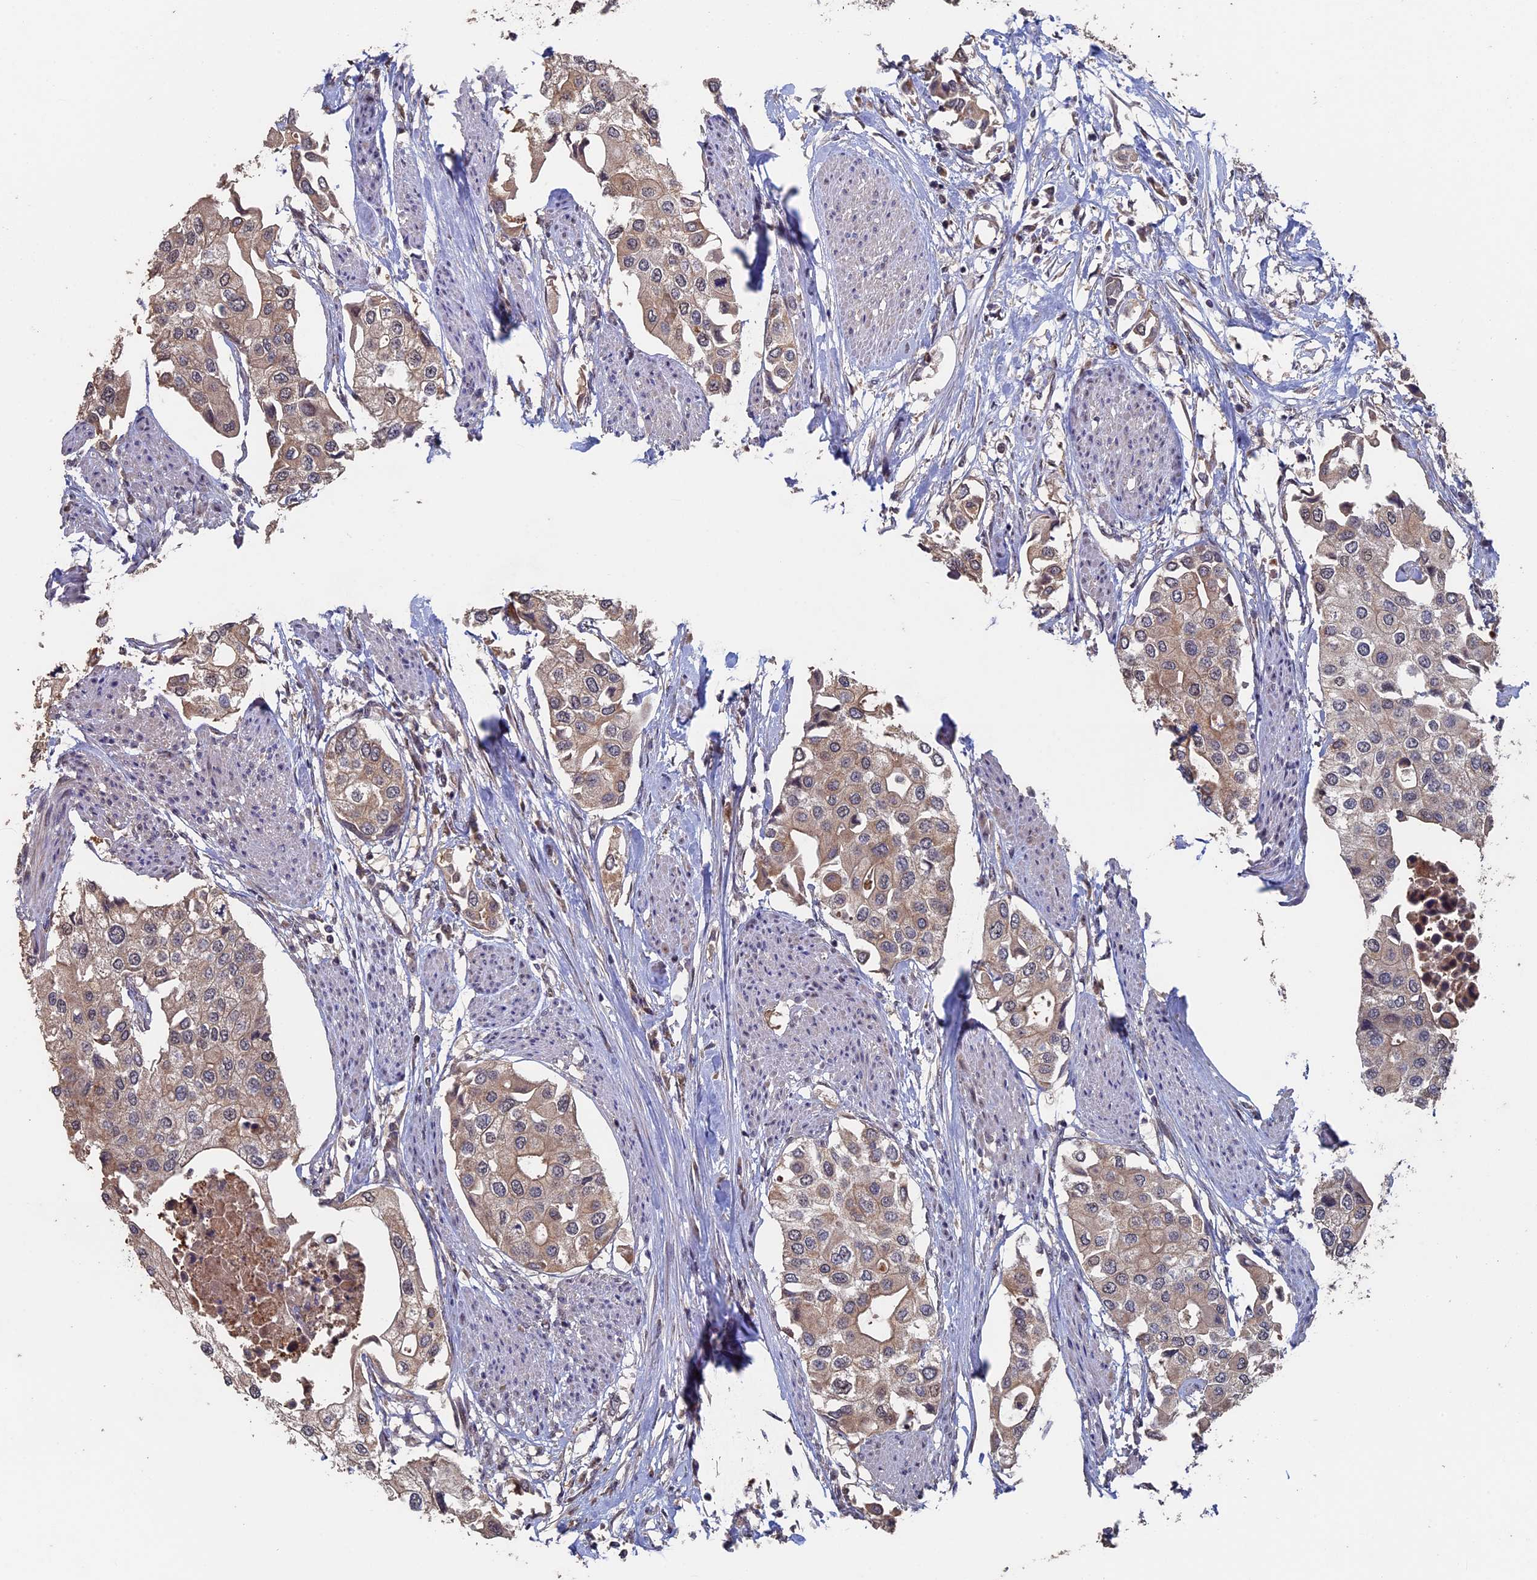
{"staining": {"intensity": "weak", "quantity": ">75%", "location": "cytoplasmic/membranous"}, "tissue": "urothelial cancer", "cell_type": "Tumor cells", "image_type": "cancer", "snomed": [{"axis": "morphology", "description": "Urothelial carcinoma, High grade"}, {"axis": "topography", "description": "Urinary bladder"}], "caption": "Immunohistochemical staining of human urothelial carcinoma (high-grade) demonstrates weak cytoplasmic/membranous protein positivity in approximately >75% of tumor cells.", "gene": "KIAA1328", "patient": {"sex": "male", "age": 64}}